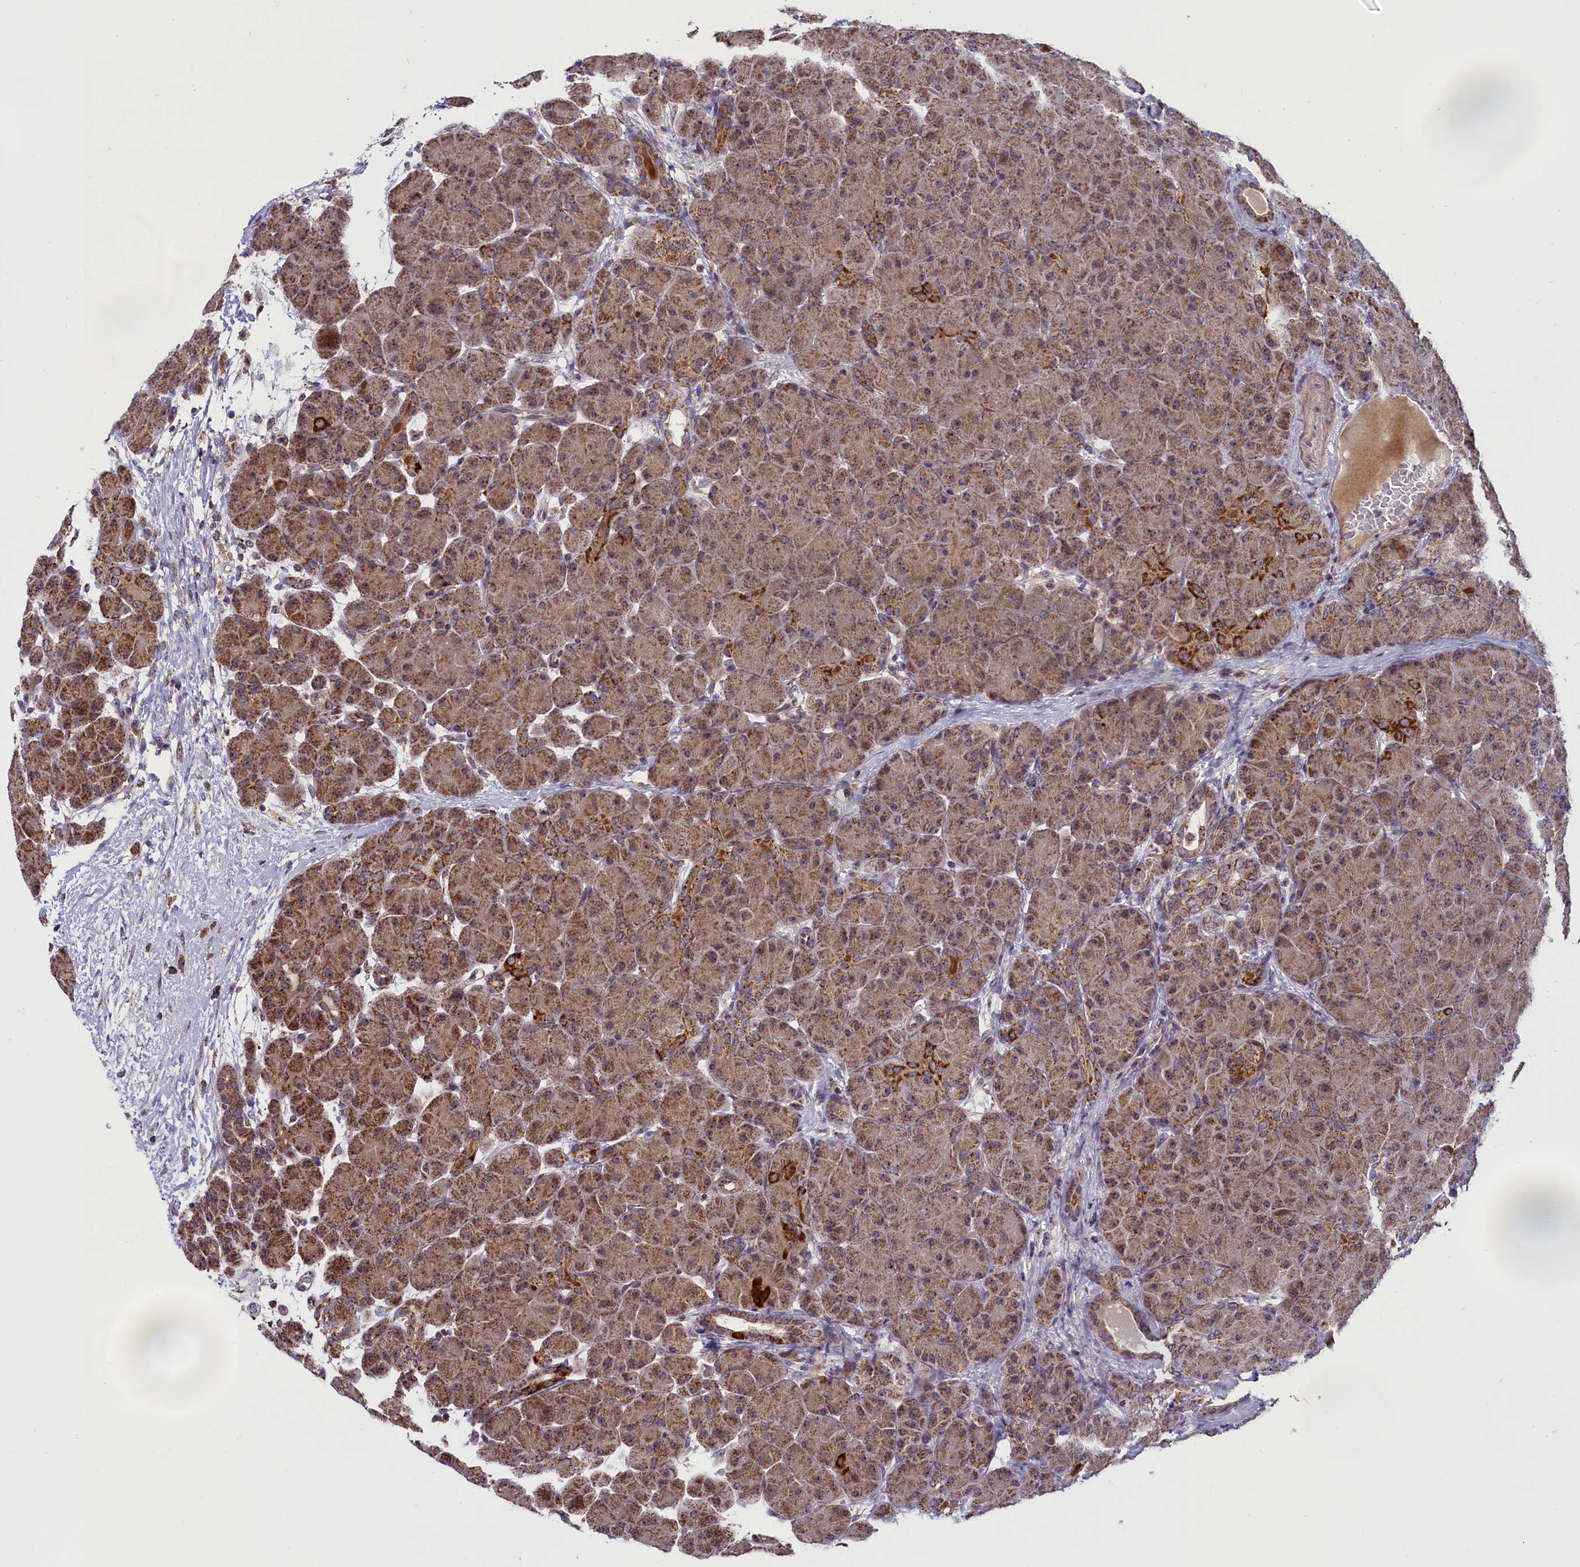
{"staining": {"intensity": "moderate", "quantity": ">75%", "location": "cytoplasmic/membranous"}, "tissue": "pancreas", "cell_type": "Exocrine glandular cells", "image_type": "normal", "snomed": [{"axis": "morphology", "description": "Normal tissue, NOS"}, {"axis": "topography", "description": "Pancreas"}], "caption": "Immunohistochemical staining of normal human pancreas shows moderate cytoplasmic/membranous protein staining in about >75% of exocrine glandular cells.", "gene": "GLRX5", "patient": {"sex": "male", "age": 66}}